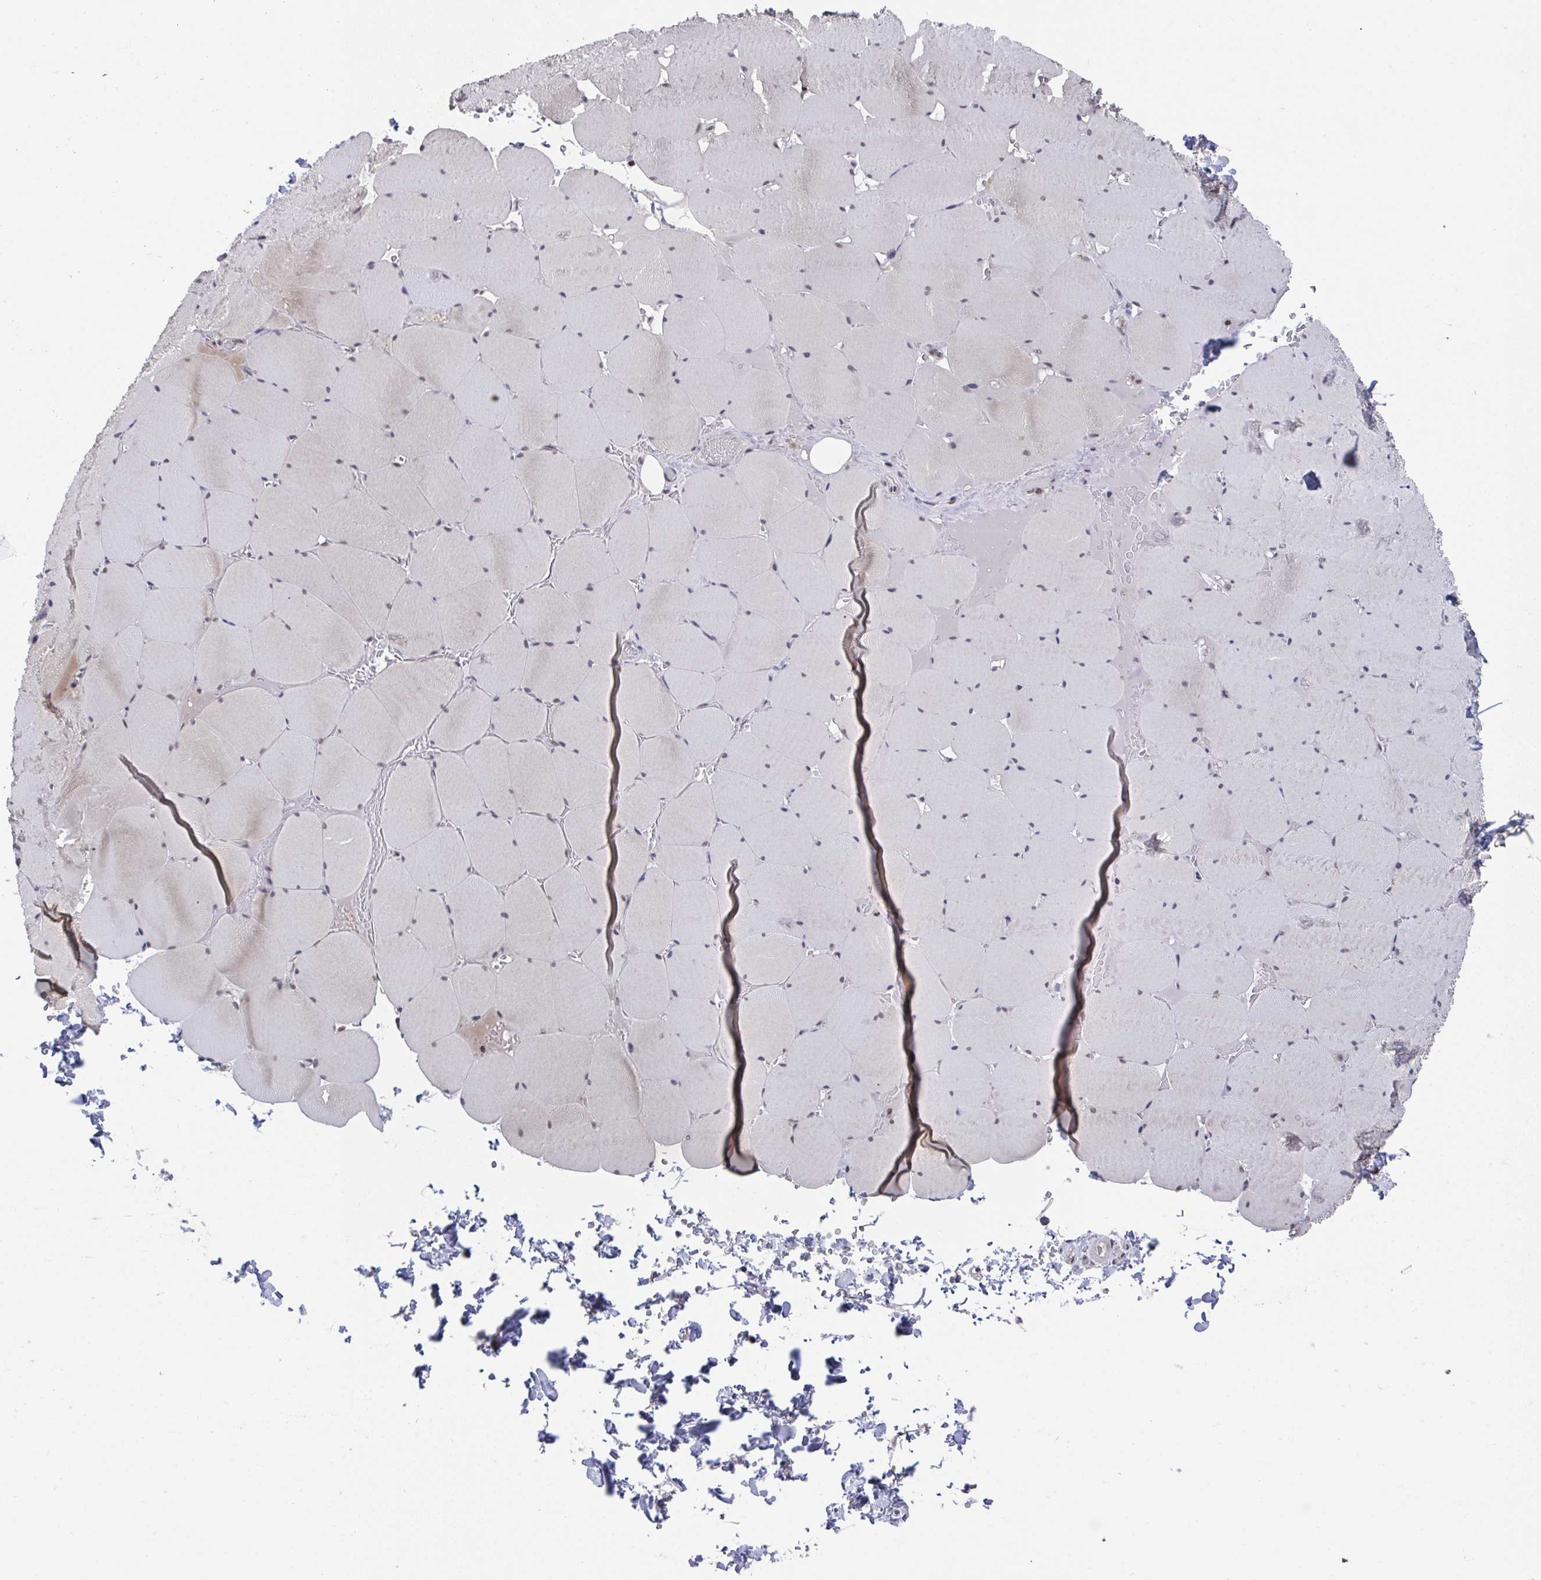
{"staining": {"intensity": "weak", "quantity": "25%-75%", "location": "cytoplasmic/membranous"}, "tissue": "skeletal muscle", "cell_type": "Myocytes", "image_type": "normal", "snomed": [{"axis": "morphology", "description": "Normal tissue, NOS"}, {"axis": "topography", "description": "Skeletal muscle"}, {"axis": "topography", "description": "Head-Neck"}], "caption": "This image displays immunohistochemistry staining of normal skeletal muscle, with low weak cytoplasmic/membranous staining in about 25%-75% of myocytes.", "gene": "JMJD1C", "patient": {"sex": "male", "age": 66}}